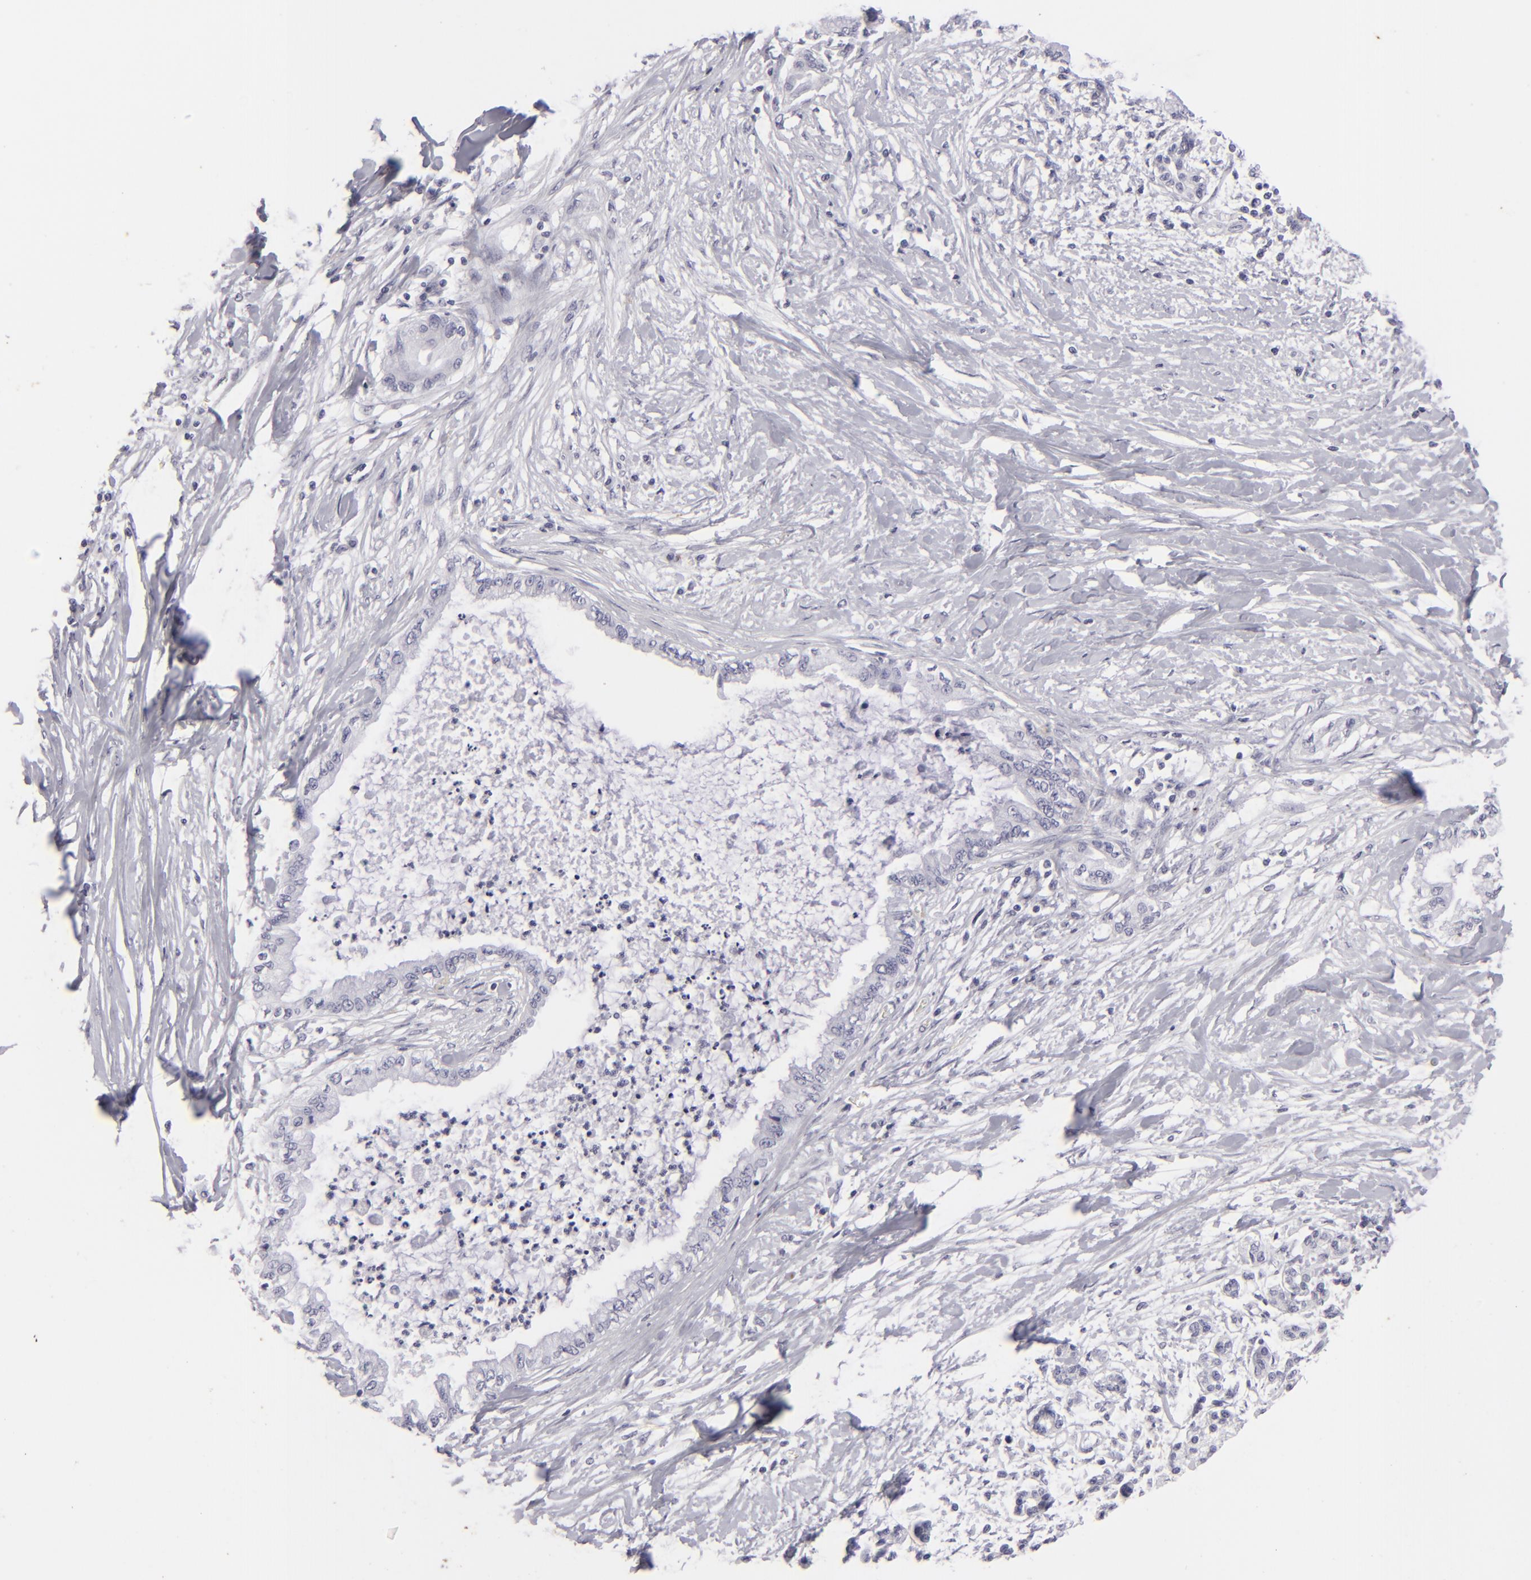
{"staining": {"intensity": "negative", "quantity": "none", "location": "none"}, "tissue": "pancreatic cancer", "cell_type": "Tumor cells", "image_type": "cancer", "snomed": [{"axis": "morphology", "description": "Adenocarcinoma, NOS"}, {"axis": "topography", "description": "Pancreas"}], "caption": "IHC of human pancreatic adenocarcinoma exhibits no positivity in tumor cells.", "gene": "KRT1", "patient": {"sex": "female", "age": 64}}